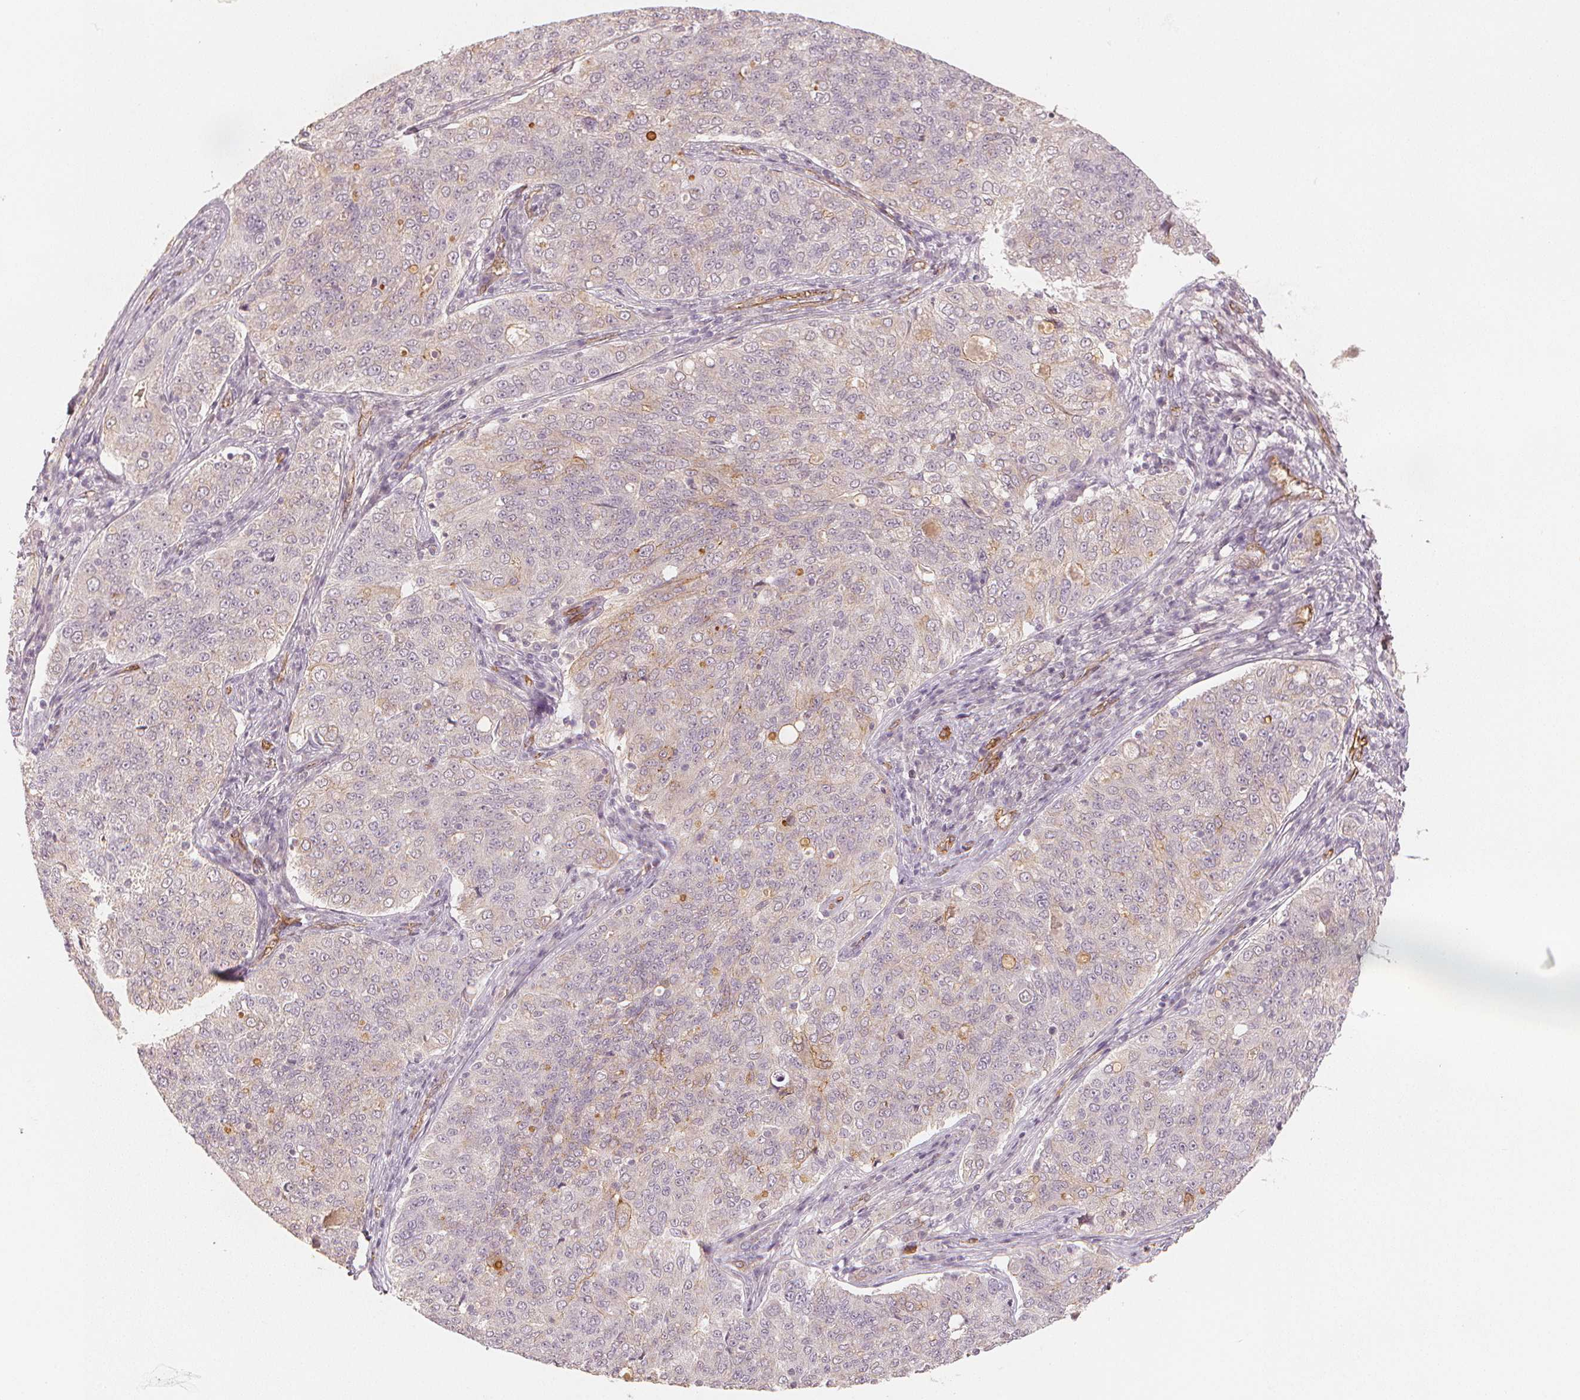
{"staining": {"intensity": "weak", "quantity": "<25%", "location": "cytoplasmic/membranous"}, "tissue": "endometrial cancer", "cell_type": "Tumor cells", "image_type": "cancer", "snomed": [{"axis": "morphology", "description": "Adenocarcinoma, NOS"}, {"axis": "topography", "description": "Endometrium"}], "caption": "IHC image of endometrial cancer stained for a protein (brown), which shows no positivity in tumor cells.", "gene": "CIB1", "patient": {"sex": "female", "age": 43}}